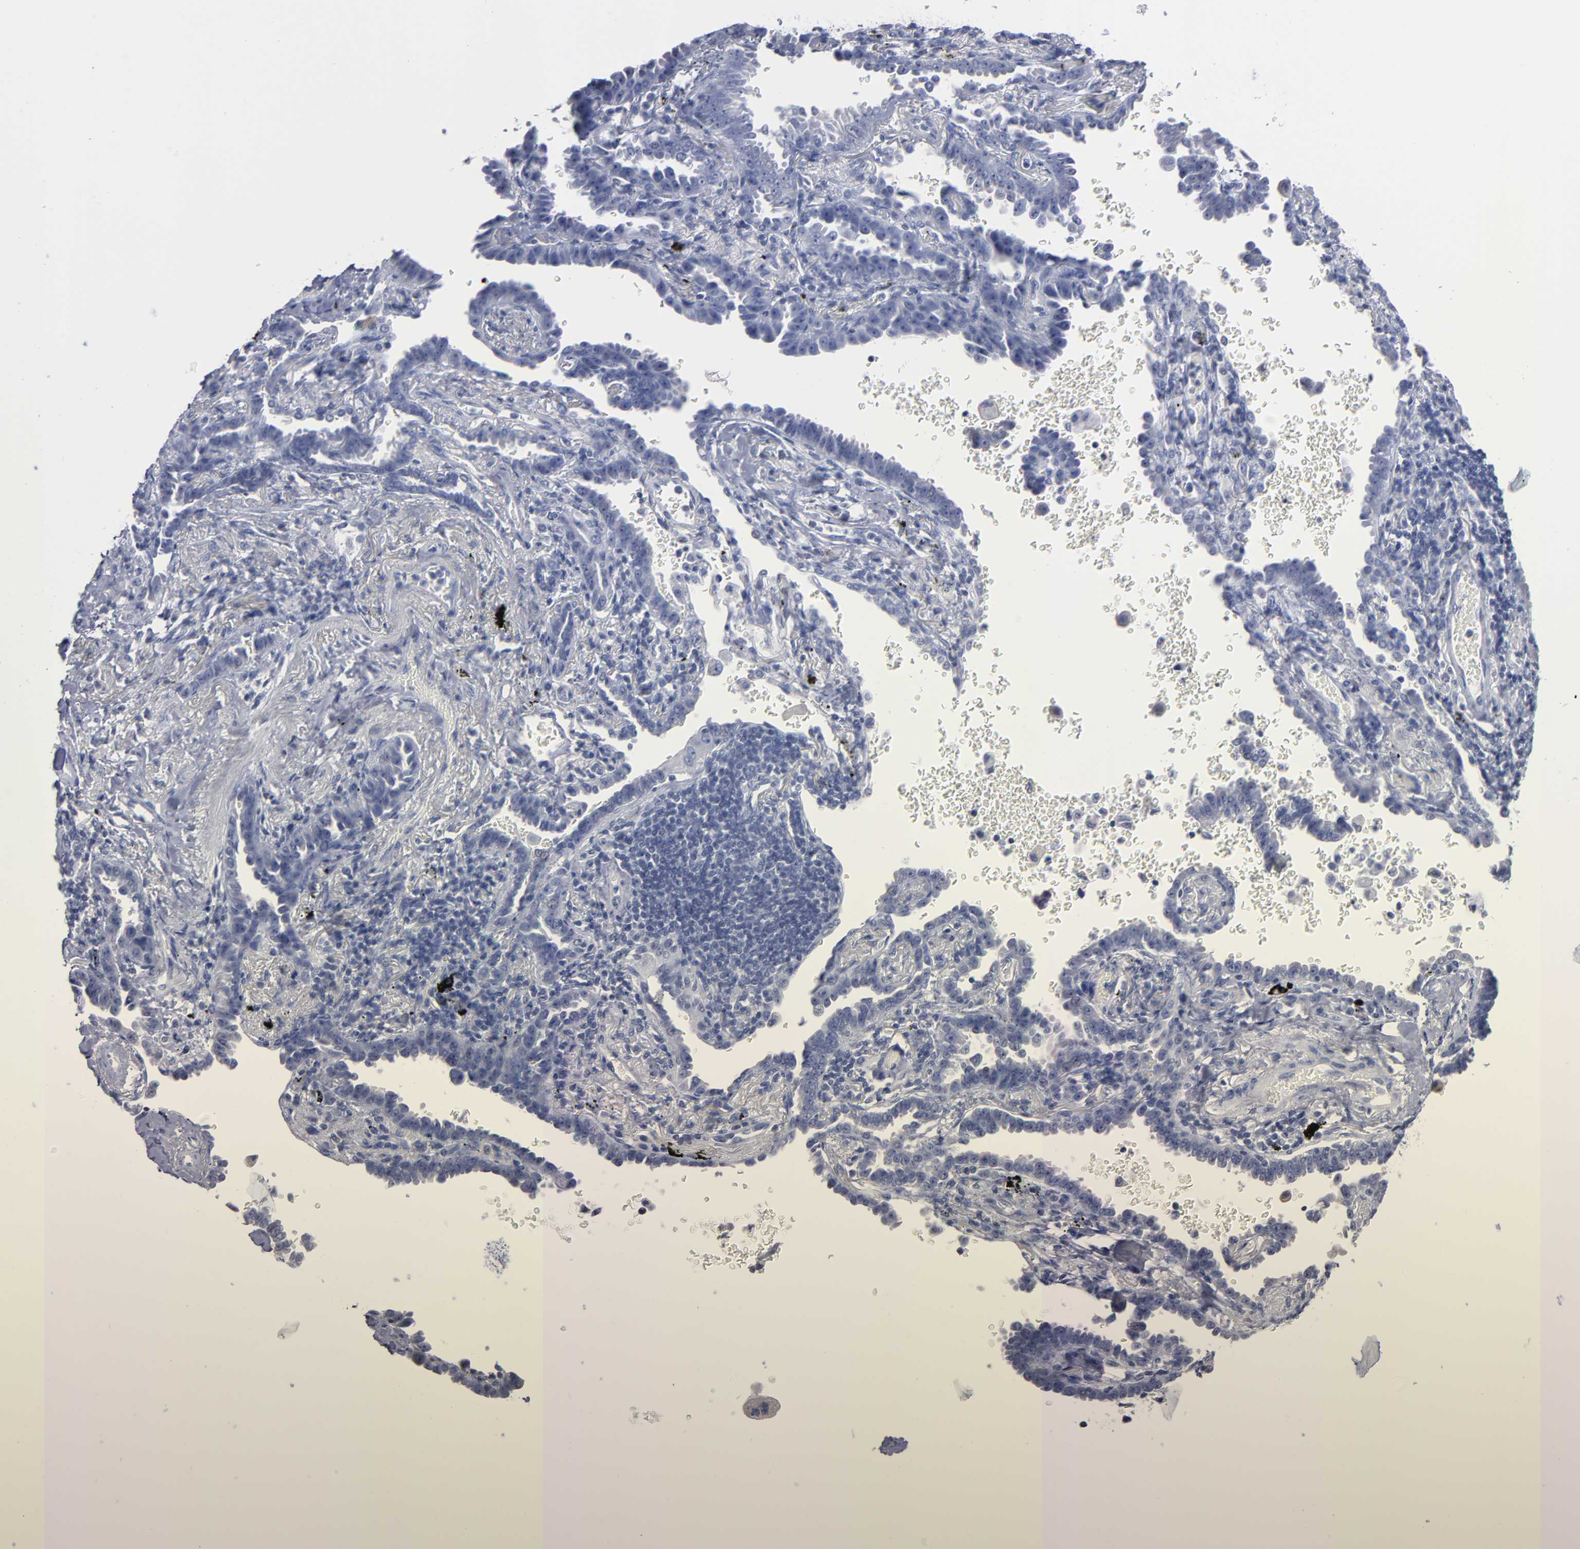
{"staining": {"intensity": "negative", "quantity": "none", "location": "none"}, "tissue": "lung cancer", "cell_type": "Tumor cells", "image_type": "cancer", "snomed": [{"axis": "morphology", "description": "Adenocarcinoma, NOS"}, {"axis": "topography", "description": "Lung"}], "caption": "Immunohistochemistry (IHC) photomicrograph of neoplastic tissue: human lung adenocarcinoma stained with DAB exhibits no significant protein staining in tumor cells.", "gene": "RPH3A", "patient": {"sex": "female", "age": 64}}